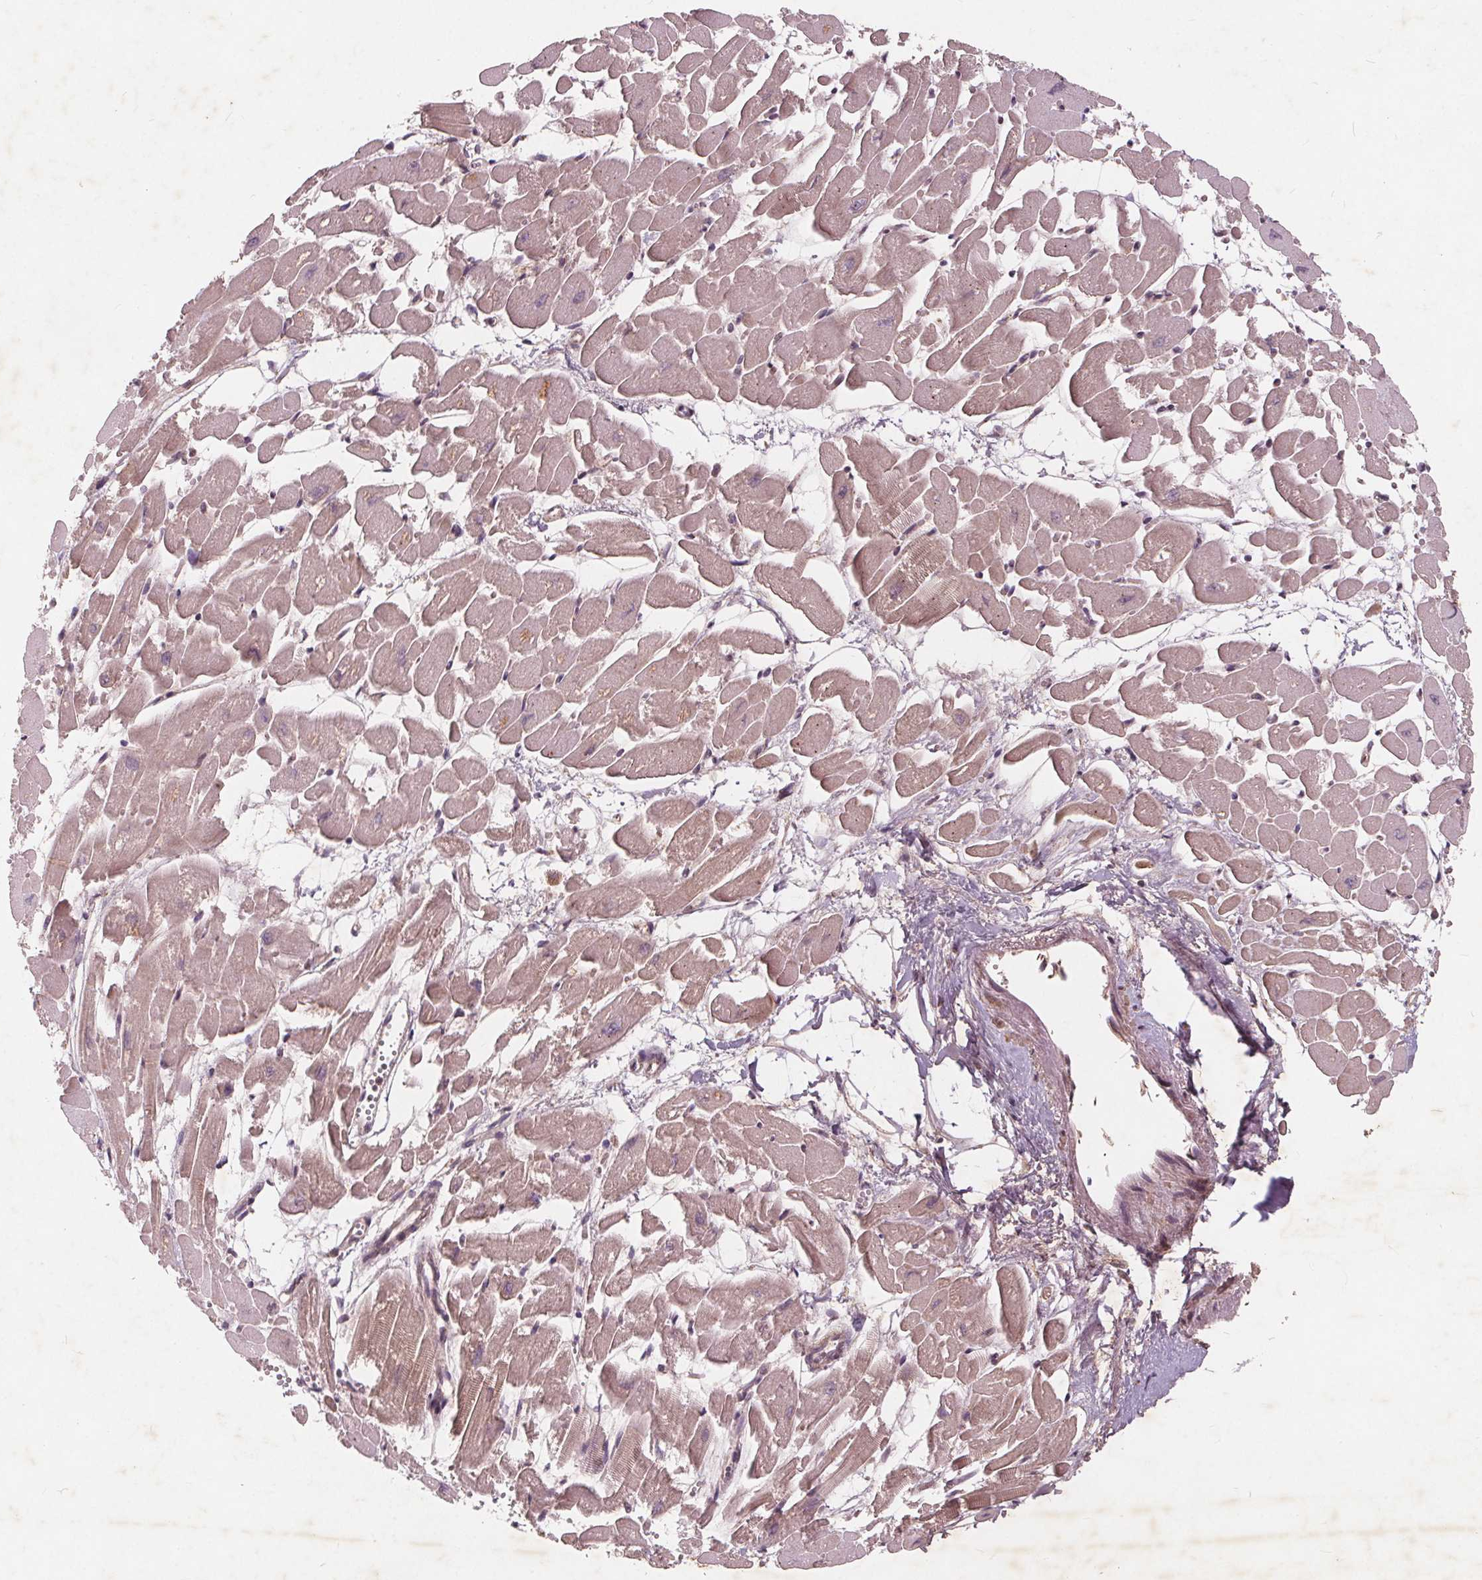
{"staining": {"intensity": "weak", "quantity": ">75%", "location": "cytoplasmic/membranous"}, "tissue": "heart muscle", "cell_type": "Cardiomyocytes", "image_type": "normal", "snomed": [{"axis": "morphology", "description": "Normal tissue, NOS"}, {"axis": "topography", "description": "Heart"}], "caption": "Cardiomyocytes demonstrate low levels of weak cytoplasmic/membranous expression in approximately >75% of cells in normal human heart muscle.", "gene": "CSNK1G2", "patient": {"sex": "female", "age": 52}}